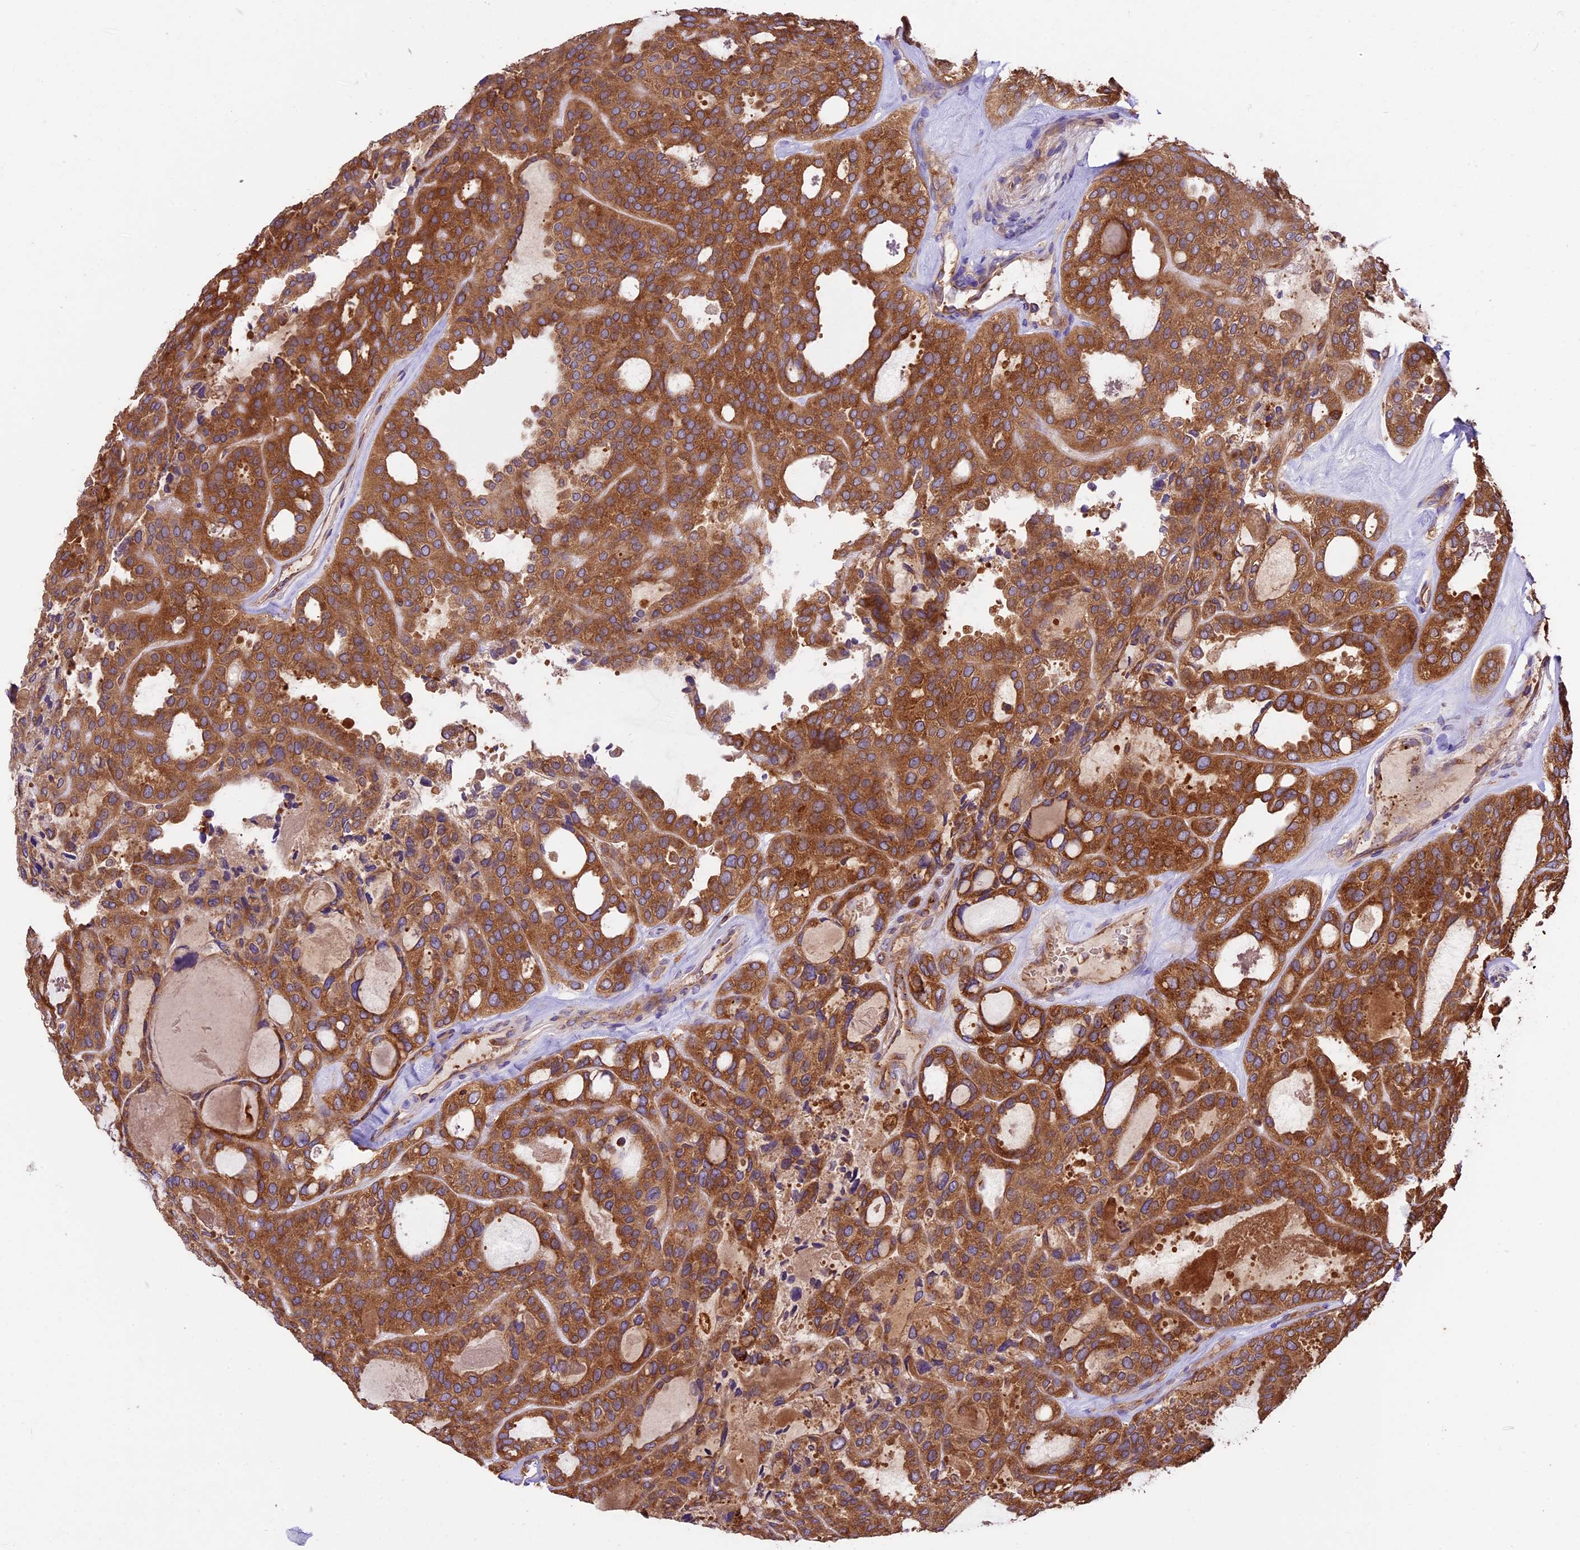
{"staining": {"intensity": "strong", "quantity": ">75%", "location": "cytoplasmic/membranous"}, "tissue": "thyroid cancer", "cell_type": "Tumor cells", "image_type": "cancer", "snomed": [{"axis": "morphology", "description": "Follicular adenoma carcinoma, NOS"}, {"axis": "topography", "description": "Thyroid gland"}], "caption": "The image demonstrates staining of thyroid cancer, revealing strong cytoplasmic/membranous protein staining (brown color) within tumor cells.", "gene": "KARS1", "patient": {"sex": "male", "age": 75}}